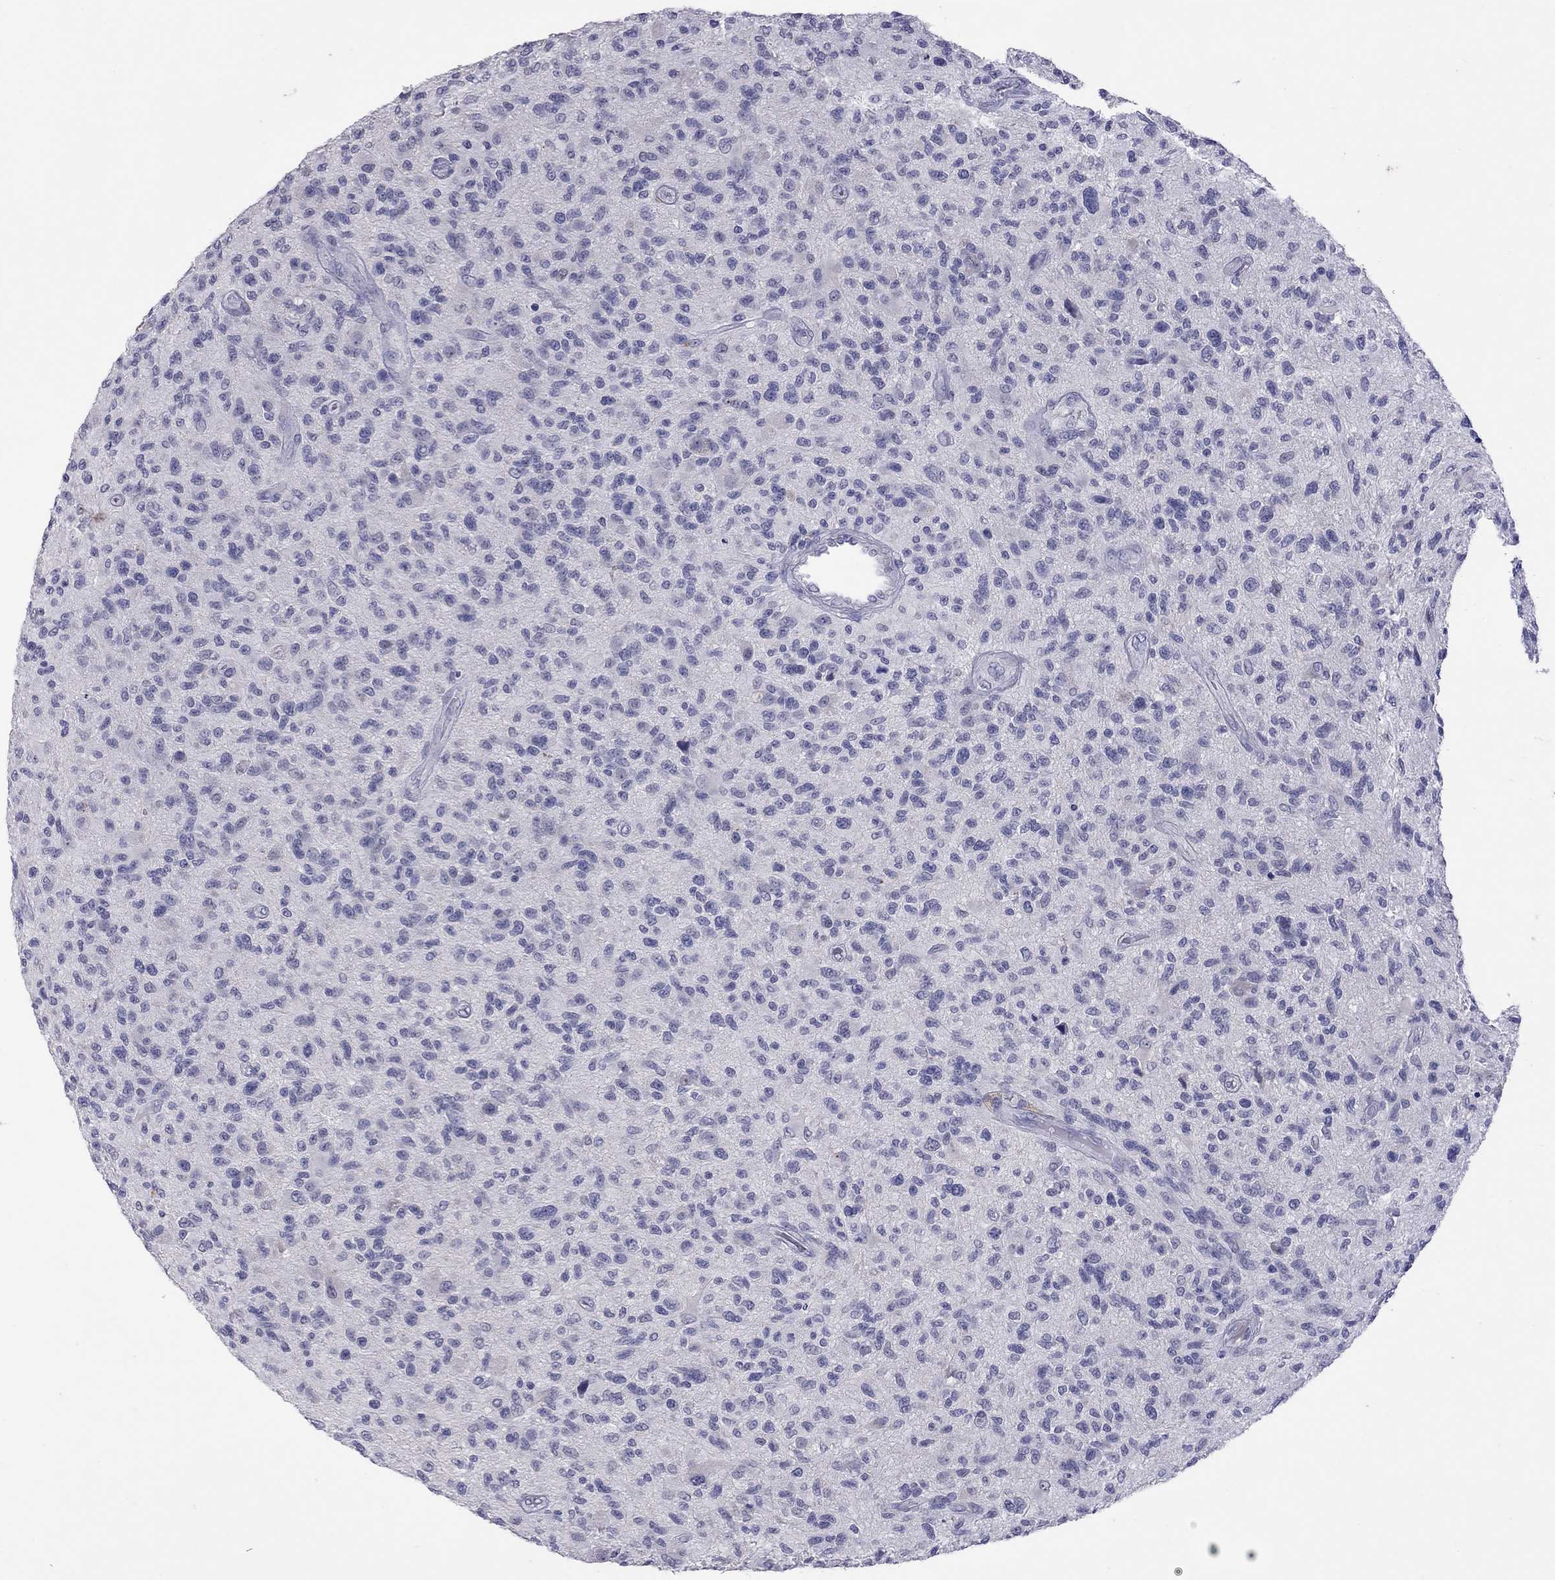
{"staining": {"intensity": "negative", "quantity": "none", "location": "none"}, "tissue": "glioma", "cell_type": "Tumor cells", "image_type": "cancer", "snomed": [{"axis": "morphology", "description": "Glioma, malignant, High grade"}, {"axis": "topography", "description": "Brain"}], "caption": "High magnification brightfield microscopy of glioma stained with DAB (3,3'-diaminobenzidine) (brown) and counterstained with hematoxylin (blue): tumor cells show no significant positivity.", "gene": "SLAMF1", "patient": {"sex": "male", "age": 47}}